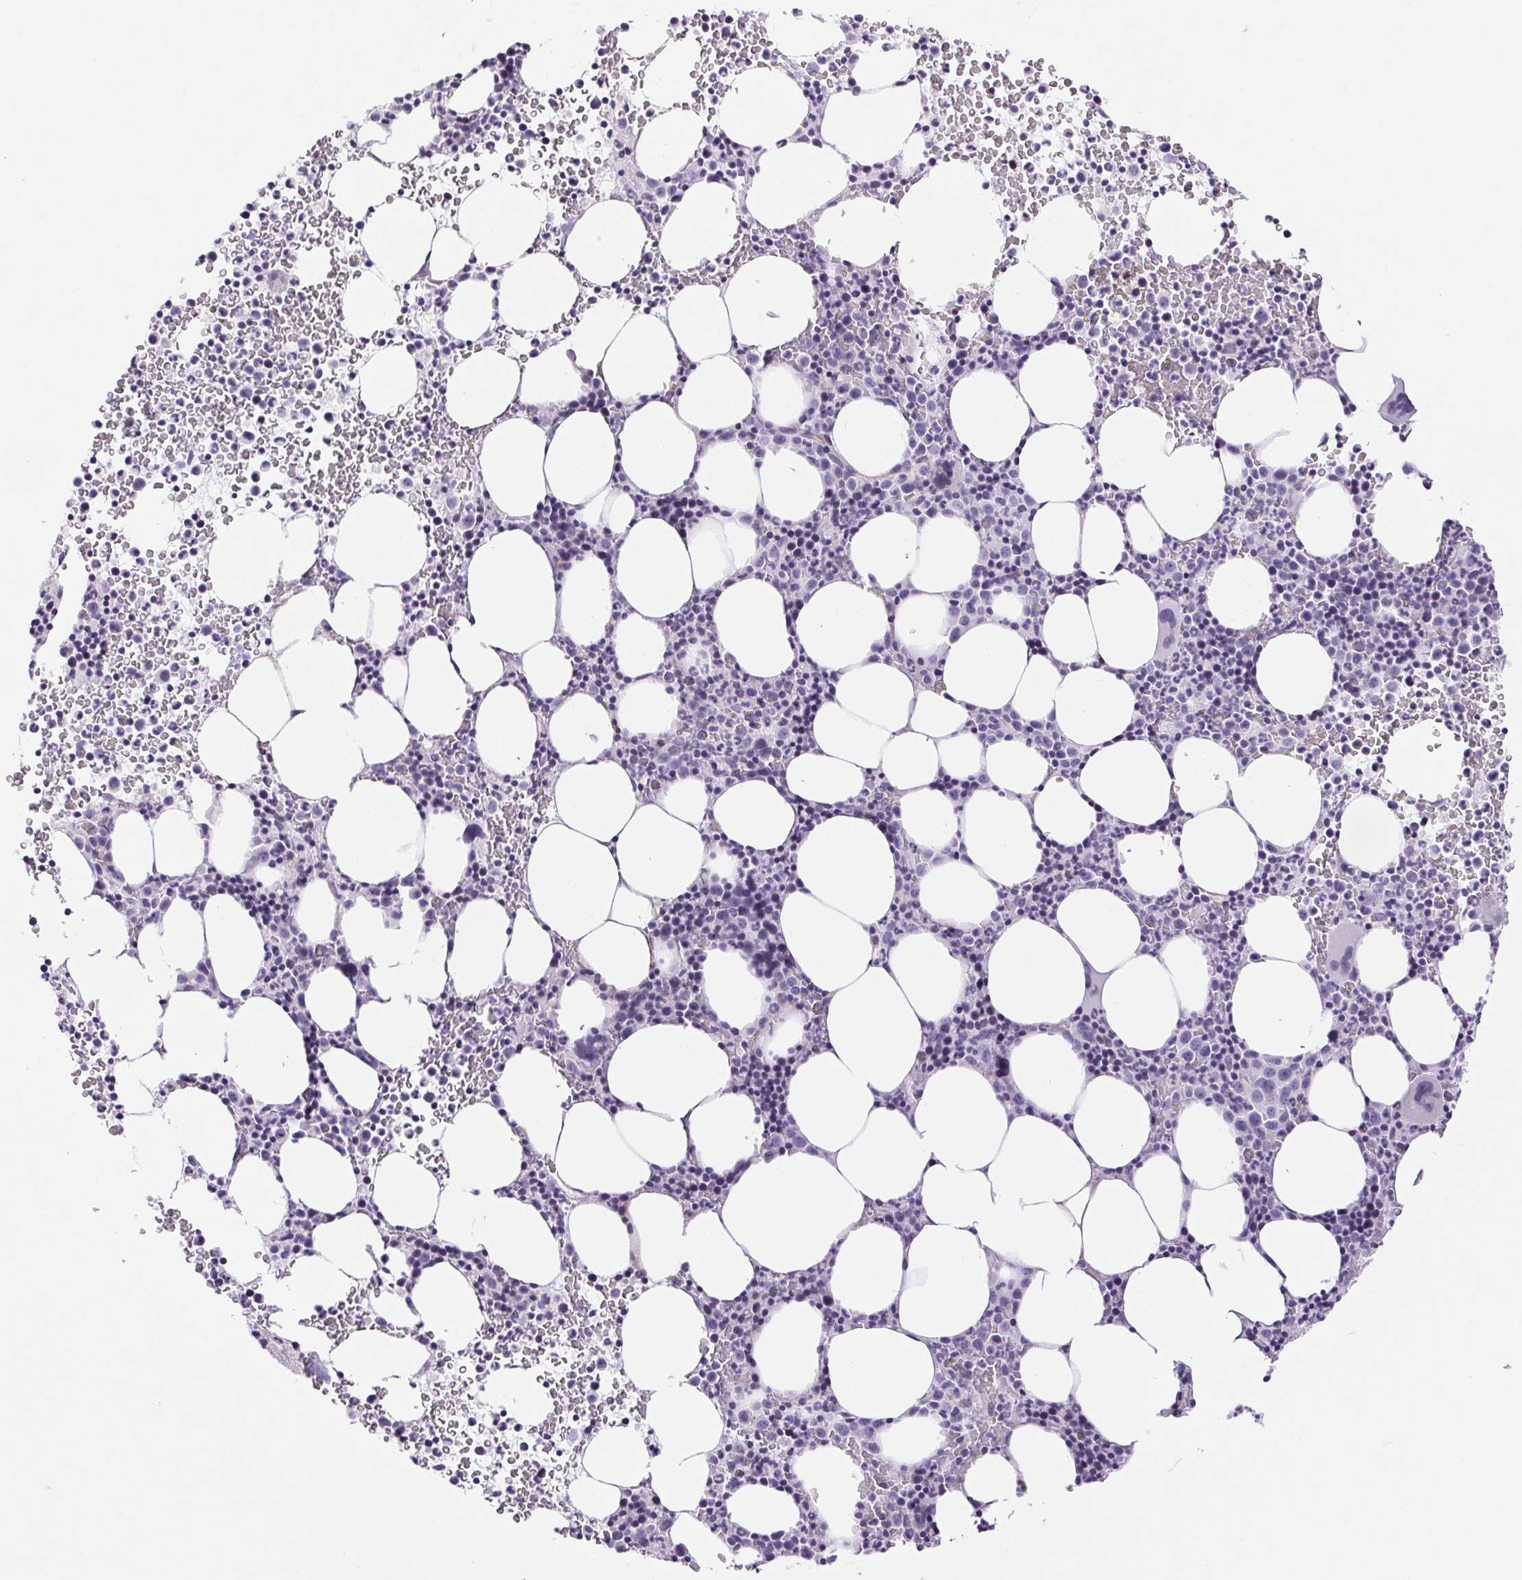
{"staining": {"intensity": "negative", "quantity": "none", "location": "none"}, "tissue": "bone marrow", "cell_type": "Hematopoietic cells", "image_type": "normal", "snomed": [{"axis": "morphology", "description": "Normal tissue, NOS"}, {"axis": "topography", "description": "Bone marrow"}], "caption": "IHC of benign human bone marrow exhibits no expression in hematopoietic cells.", "gene": "ERP27", "patient": {"sex": "male", "age": 58}}